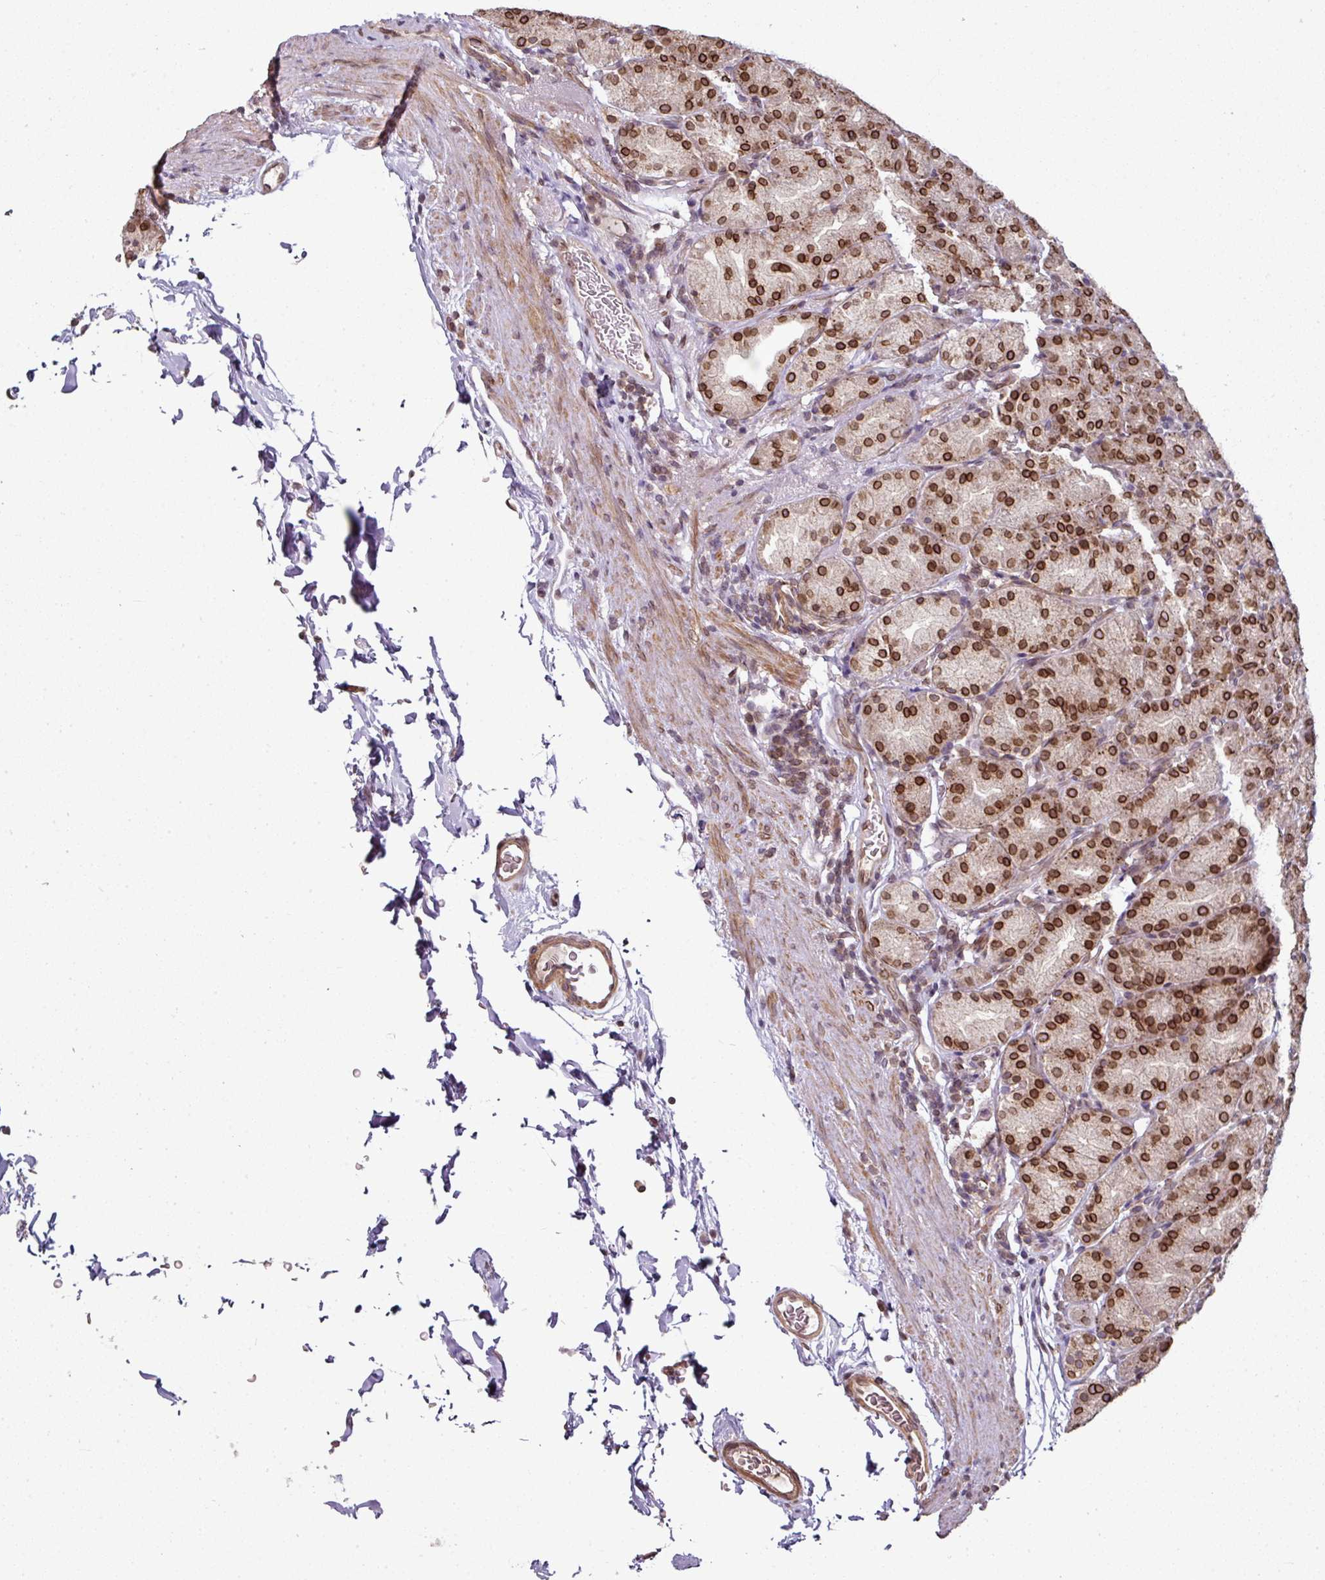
{"staining": {"intensity": "strong", "quantity": ">75%", "location": "cytoplasmic/membranous,nuclear"}, "tissue": "stomach", "cell_type": "Glandular cells", "image_type": "normal", "snomed": [{"axis": "morphology", "description": "Normal tissue, NOS"}, {"axis": "topography", "description": "Stomach, upper"}, {"axis": "topography", "description": "Stomach"}], "caption": "Protein analysis of unremarkable stomach demonstrates strong cytoplasmic/membranous,nuclear expression in approximately >75% of glandular cells. (Brightfield microscopy of DAB IHC at high magnification).", "gene": "RANGAP1", "patient": {"sex": "male", "age": 68}}